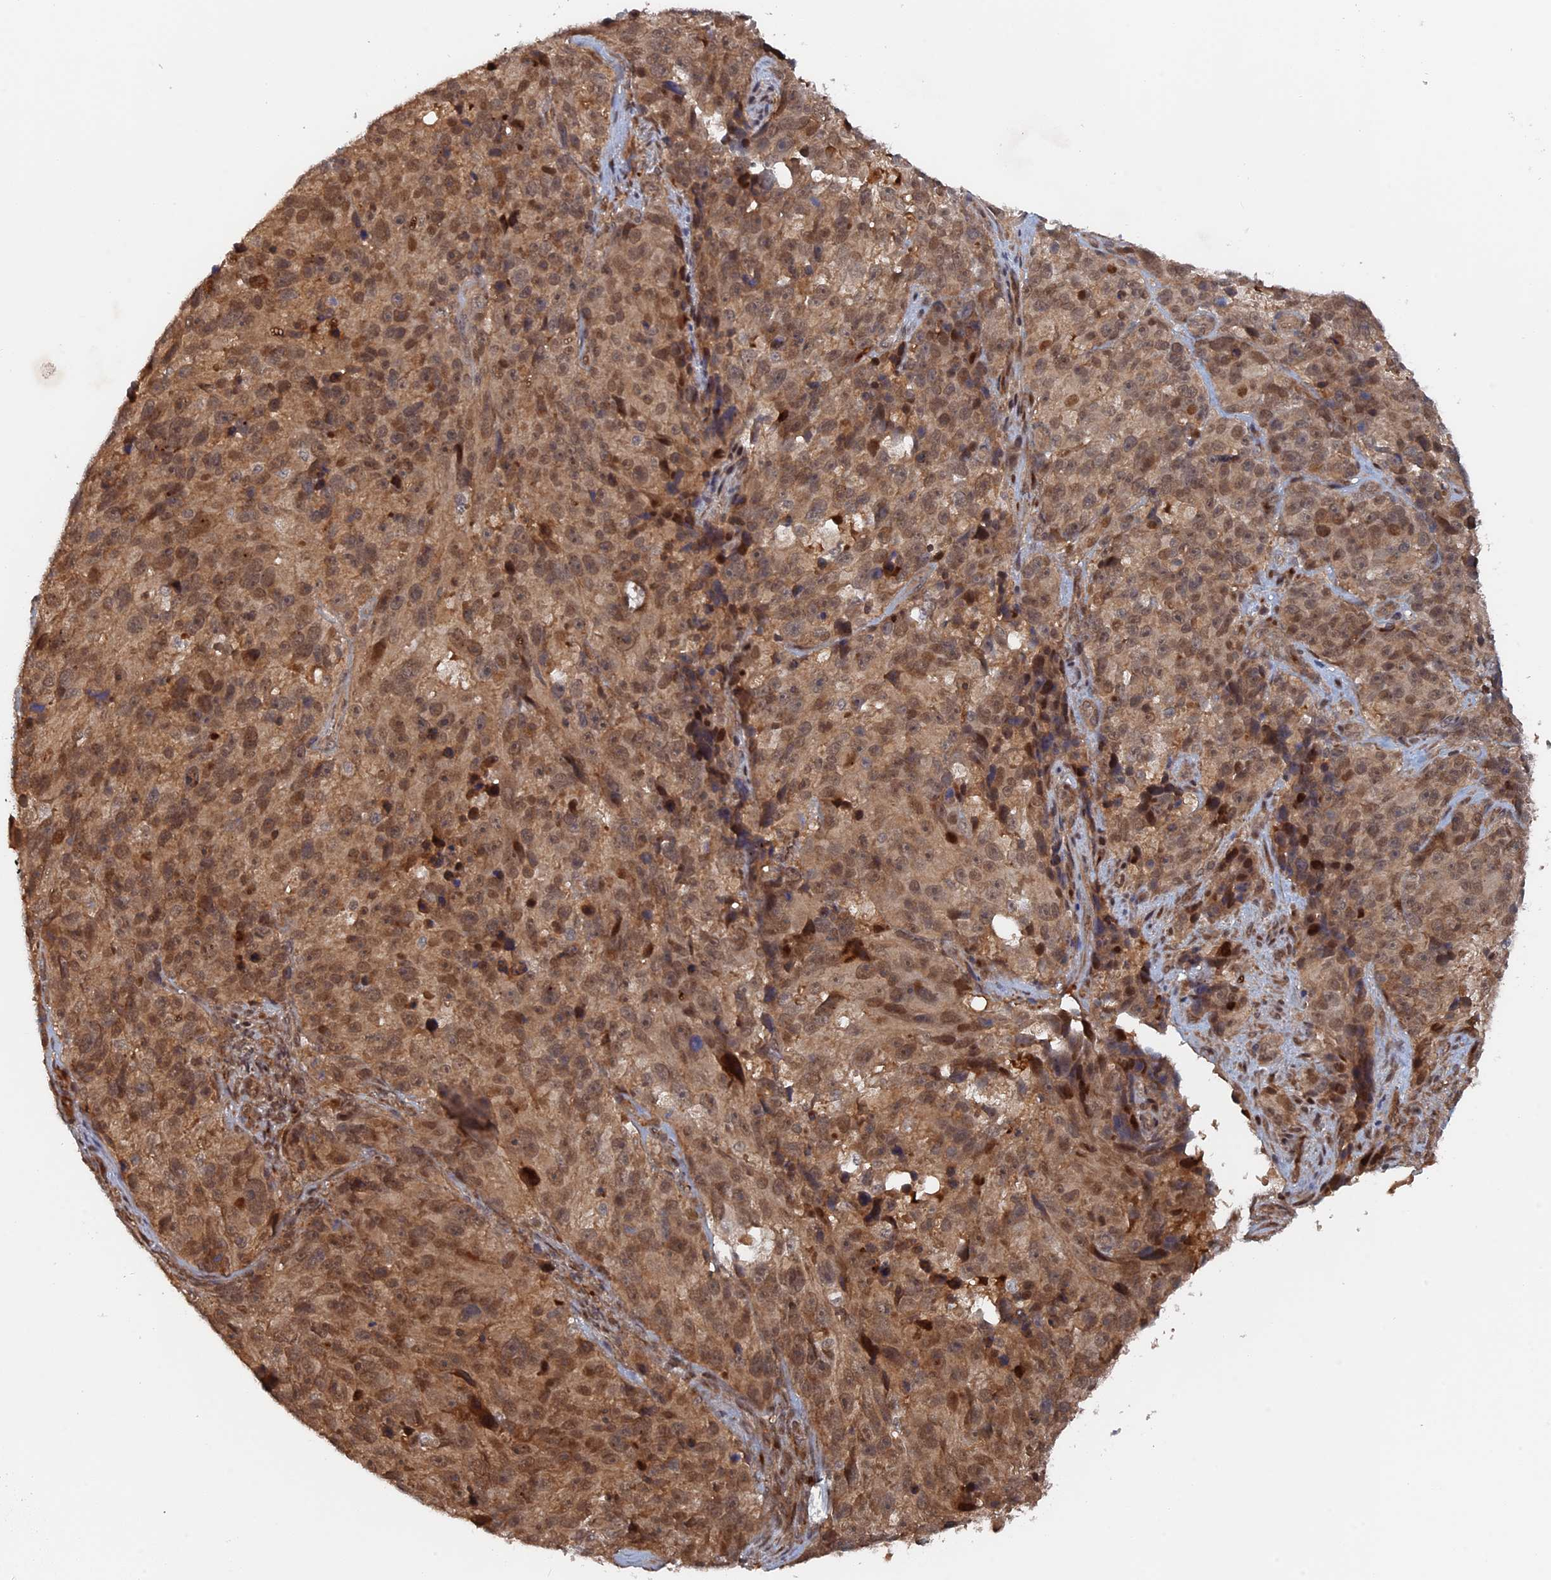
{"staining": {"intensity": "moderate", "quantity": ">75%", "location": "cytoplasmic/membranous,nuclear"}, "tissue": "melanoma", "cell_type": "Tumor cells", "image_type": "cancer", "snomed": [{"axis": "morphology", "description": "Malignant melanoma, NOS"}, {"axis": "topography", "description": "Skin"}], "caption": "Immunohistochemical staining of human melanoma shows medium levels of moderate cytoplasmic/membranous and nuclear protein staining in about >75% of tumor cells.", "gene": "ELOVL6", "patient": {"sex": "male", "age": 84}}